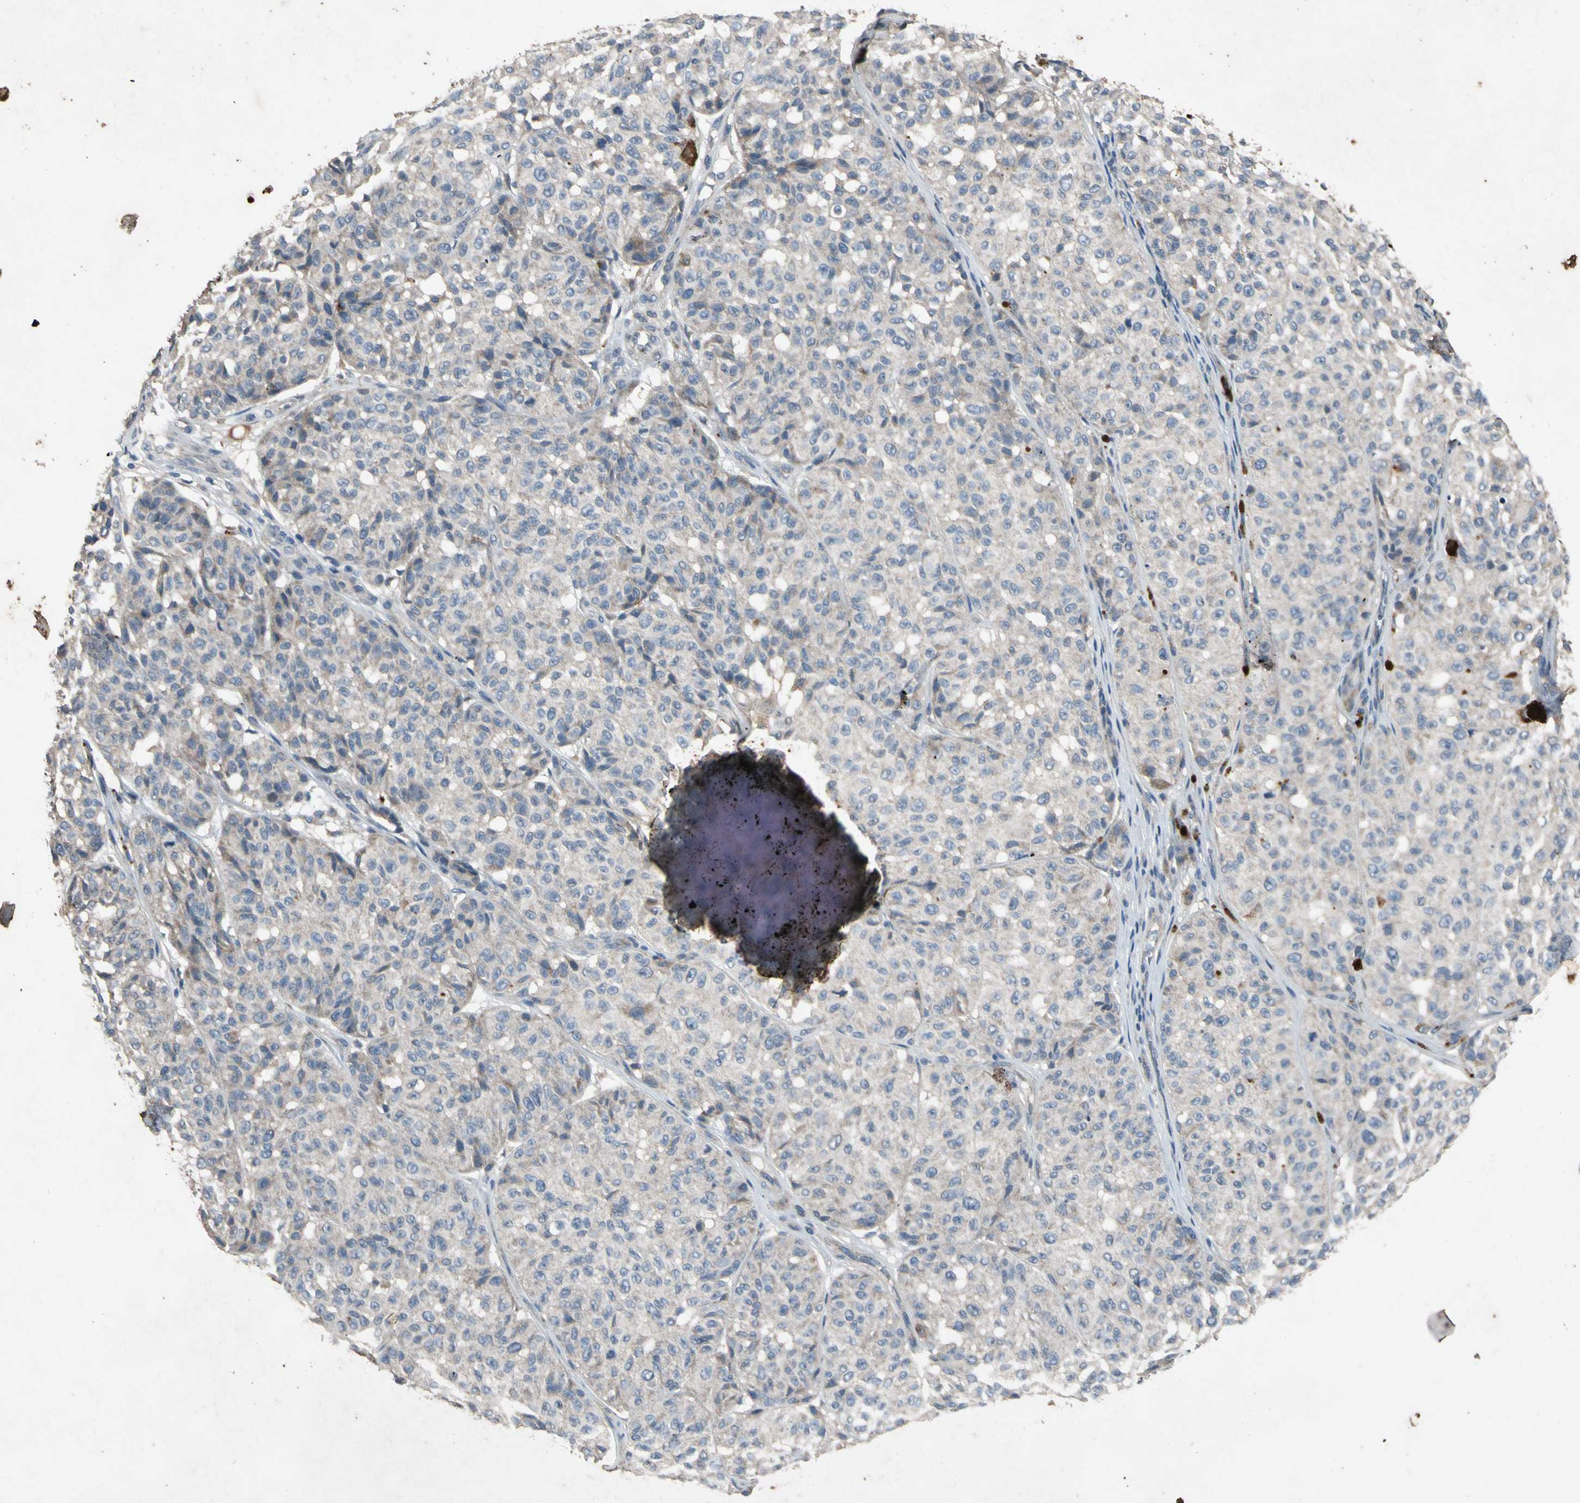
{"staining": {"intensity": "weak", "quantity": "25%-75%", "location": "cytoplasmic/membranous"}, "tissue": "melanoma", "cell_type": "Tumor cells", "image_type": "cancer", "snomed": [{"axis": "morphology", "description": "Malignant melanoma, NOS"}, {"axis": "topography", "description": "Skin"}], "caption": "Melanoma stained for a protein (brown) demonstrates weak cytoplasmic/membranous positive expression in about 25%-75% of tumor cells.", "gene": "GPLD1", "patient": {"sex": "female", "age": 46}}